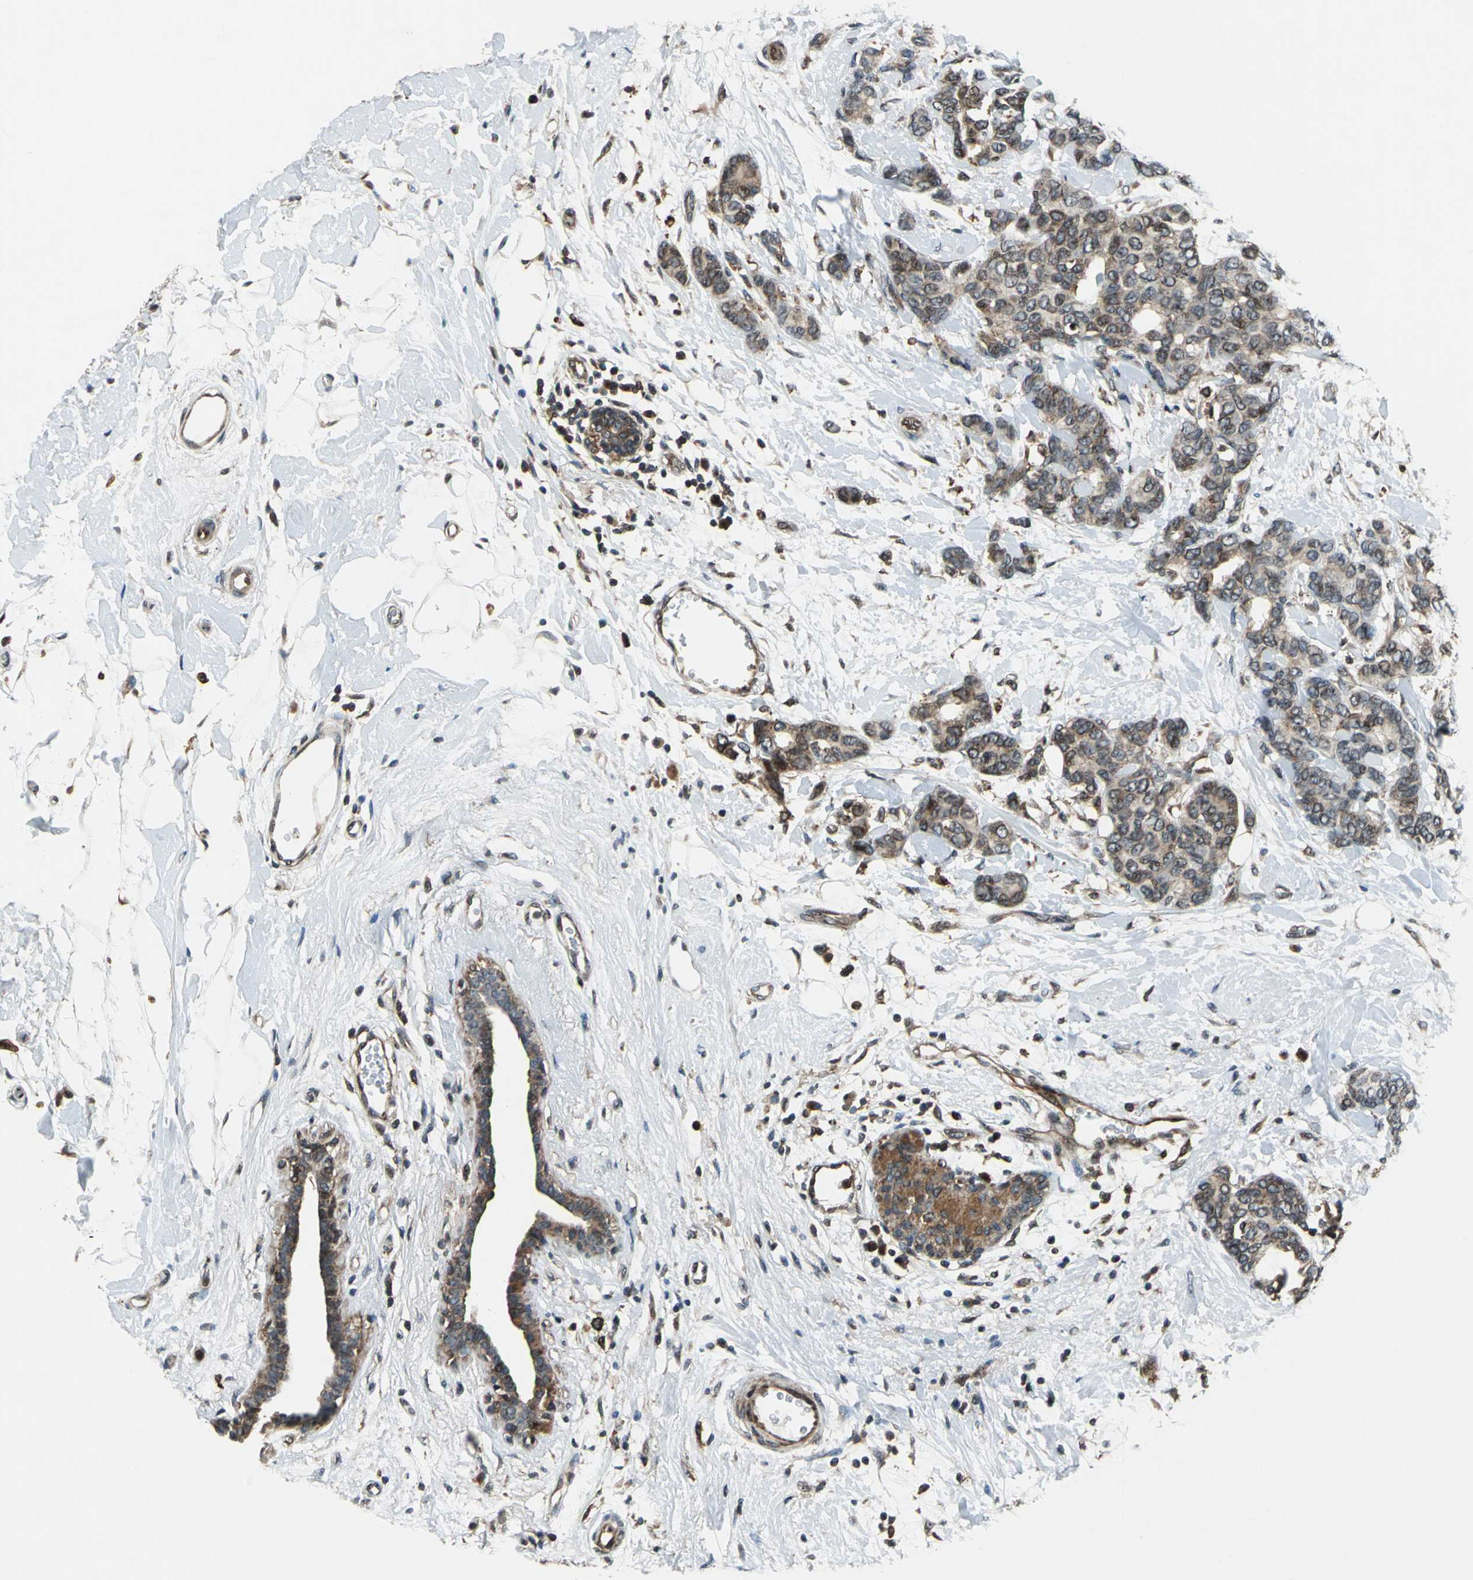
{"staining": {"intensity": "moderate", "quantity": ">75%", "location": "cytoplasmic/membranous"}, "tissue": "breast cancer", "cell_type": "Tumor cells", "image_type": "cancer", "snomed": [{"axis": "morphology", "description": "Duct carcinoma"}, {"axis": "topography", "description": "Breast"}], "caption": "About >75% of tumor cells in human breast cancer exhibit moderate cytoplasmic/membranous protein positivity as visualized by brown immunohistochemical staining.", "gene": "AATF", "patient": {"sex": "female", "age": 87}}